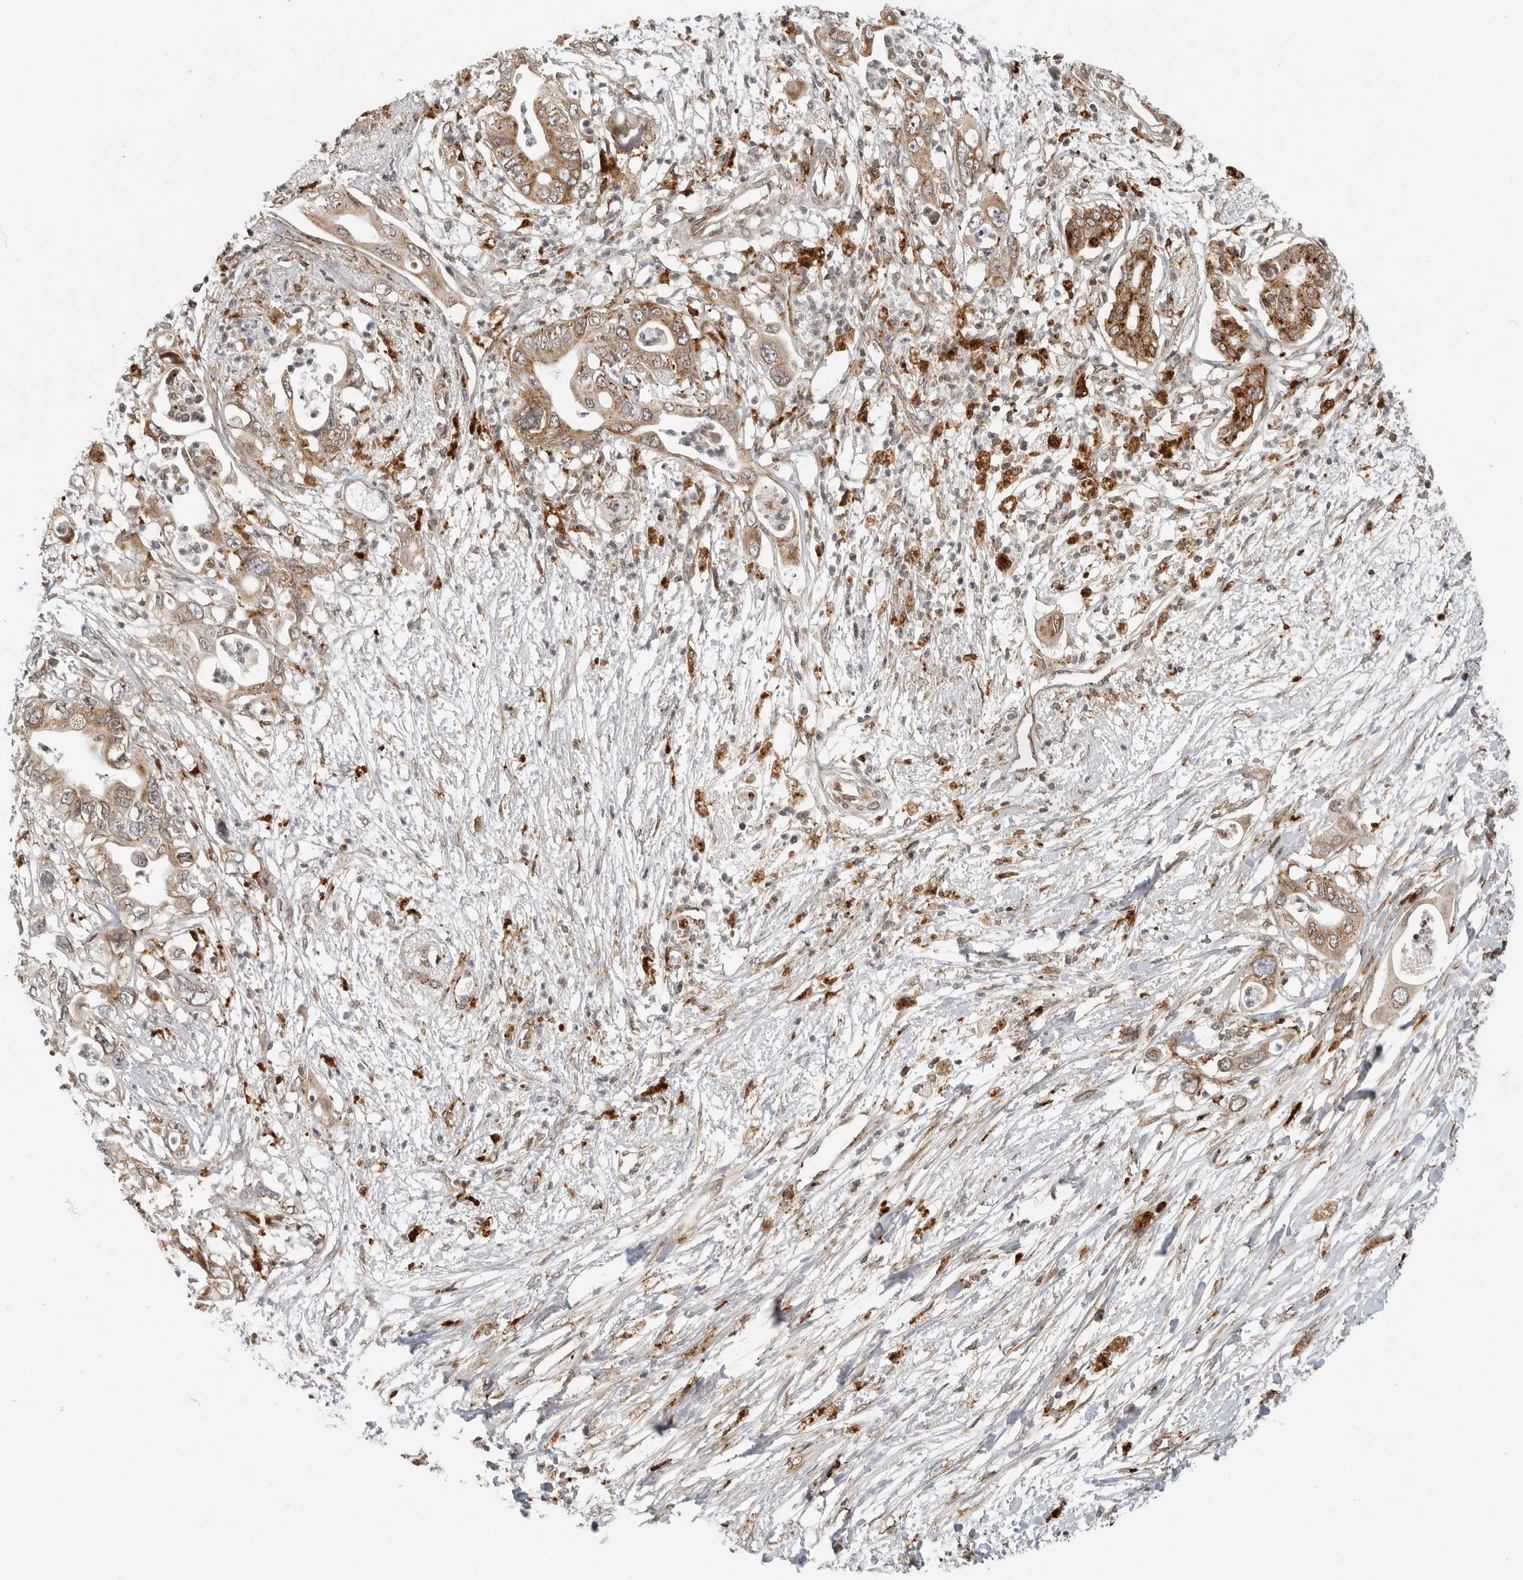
{"staining": {"intensity": "moderate", "quantity": ">75%", "location": "cytoplasmic/membranous"}, "tissue": "pancreatic cancer", "cell_type": "Tumor cells", "image_type": "cancer", "snomed": [{"axis": "morphology", "description": "Adenocarcinoma, NOS"}, {"axis": "topography", "description": "Pancreas"}], "caption": "This histopathology image displays immunohistochemistry (IHC) staining of human pancreatic cancer (adenocarcinoma), with medium moderate cytoplasmic/membranous expression in about >75% of tumor cells.", "gene": "IDUA", "patient": {"sex": "male", "age": 66}}